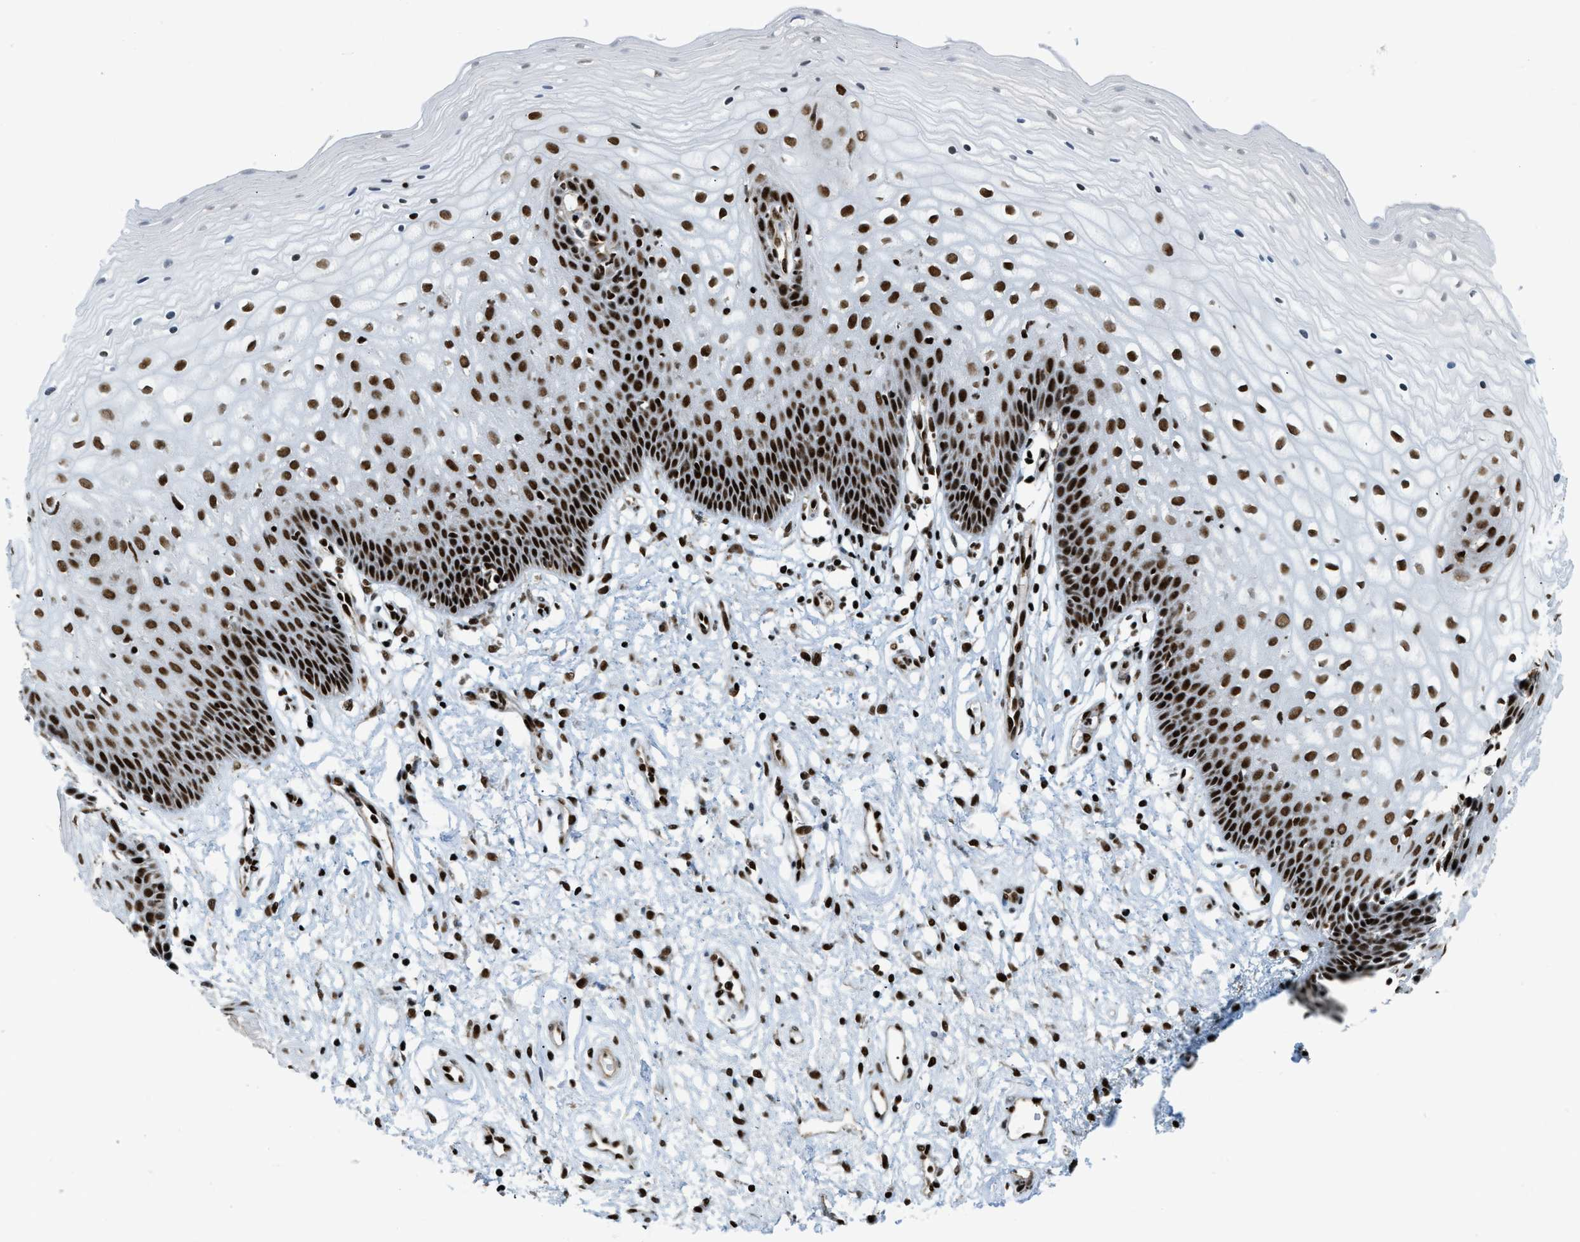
{"staining": {"intensity": "strong", "quantity": ">75%", "location": "nuclear"}, "tissue": "vagina", "cell_type": "Squamous epithelial cells", "image_type": "normal", "snomed": [{"axis": "morphology", "description": "Normal tissue, NOS"}, {"axis": "topography", "description": "Vagina"}], "caption": "Human vagina stained with a brown dye reveals strong nuclear positive expression in about >75% of squamous epithelial cells.", "gene": "GABPB1", "patient": {"sex": "female", "age": 34}}